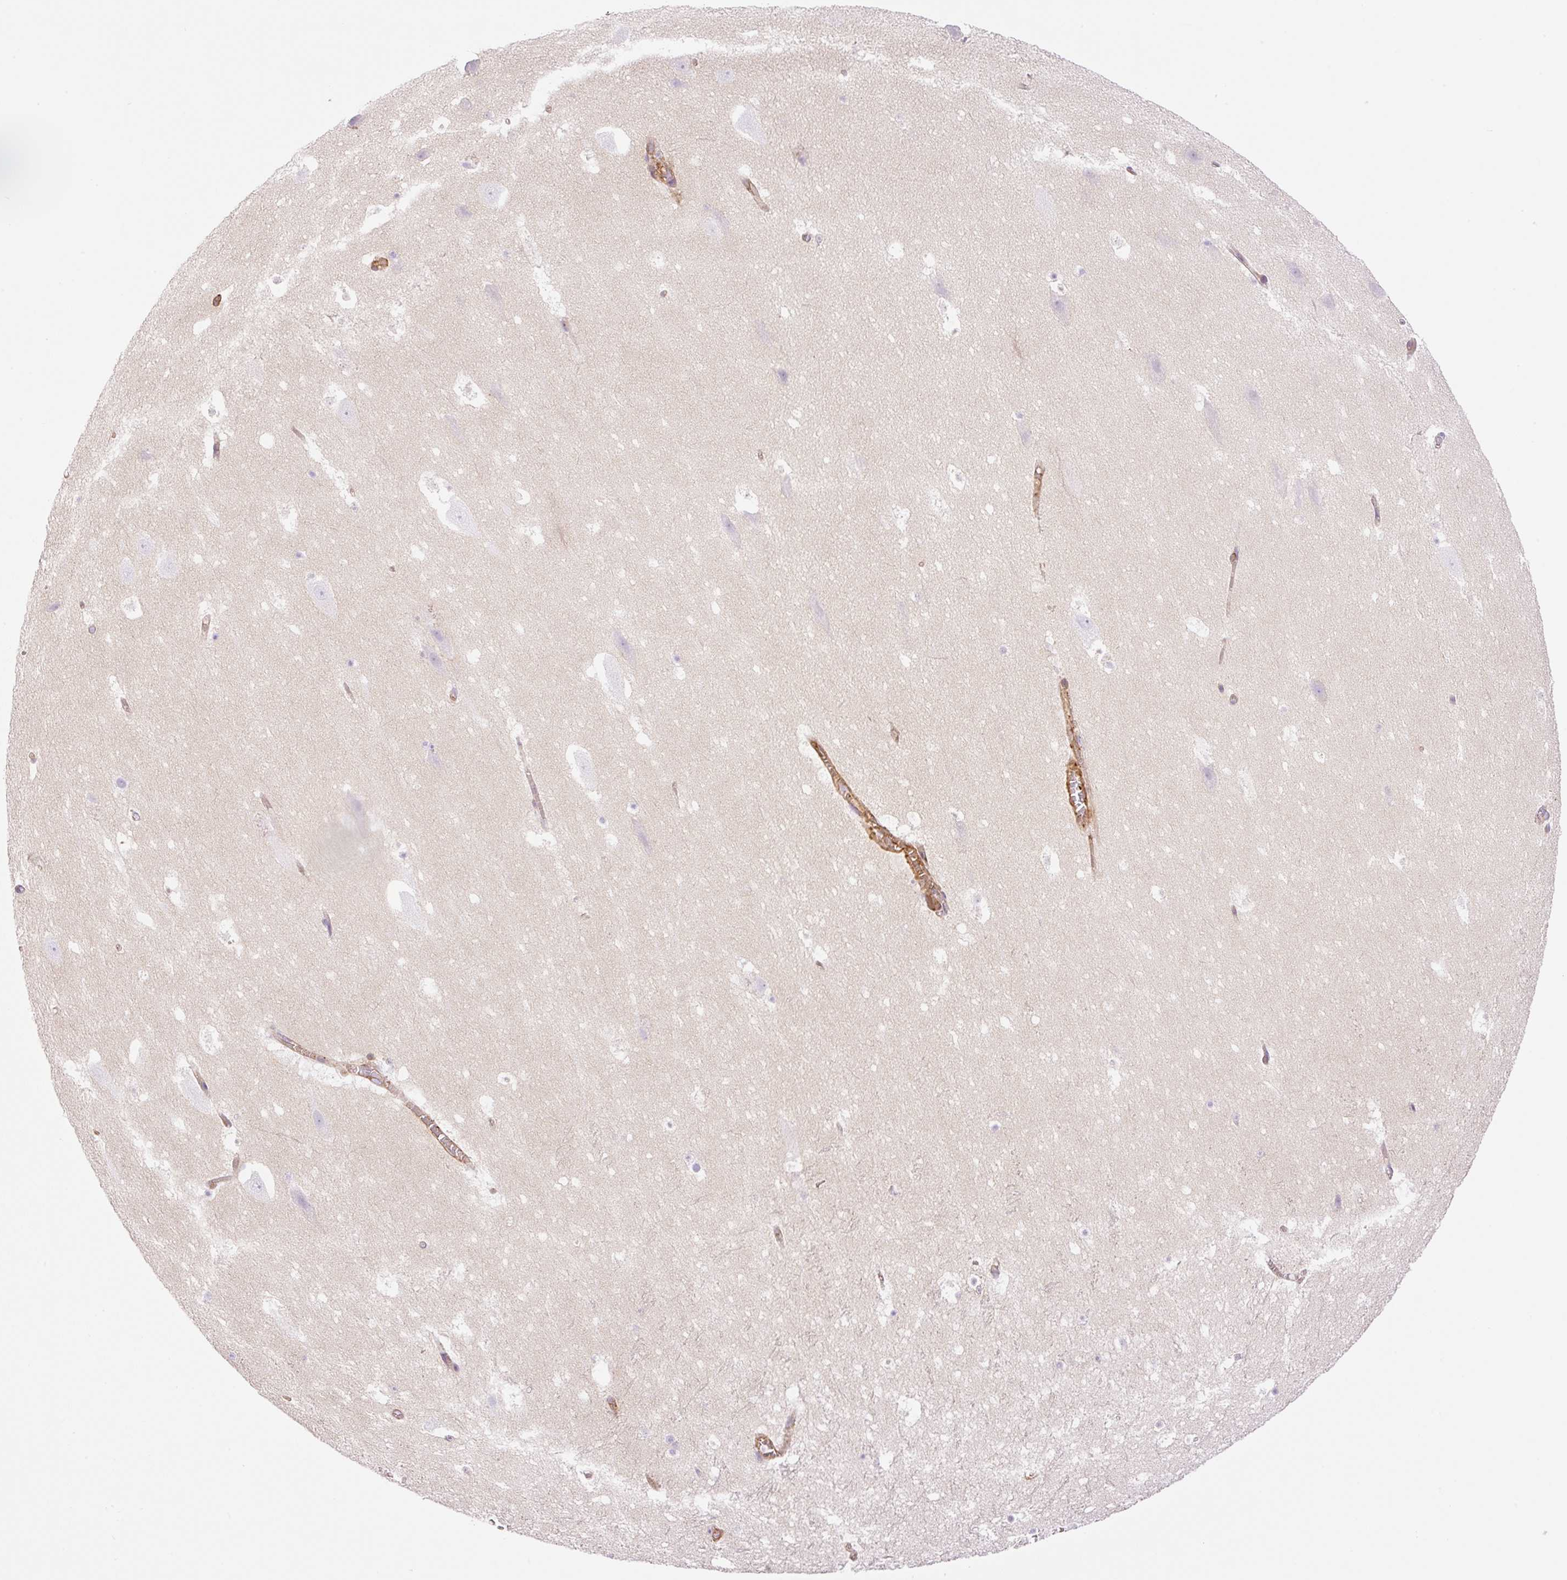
{"staining": {"intensity": "negative", "quantity": "none", "location": "none"}, "tissue": "hippocampus", "cell_type": "Glial cells", "image_type": "normal", "snomed": [{"axis": "morphology", "description": "Normal tissue, NOS"}, {"axis": "topography", "description": "Hippocampus"}], "caption": "Normal hippocampus was stained to show a protein in brown. There is no significant expression in glial cells.", "gene": "EHD1", "patient": {"sex": "female", "age": 42}}